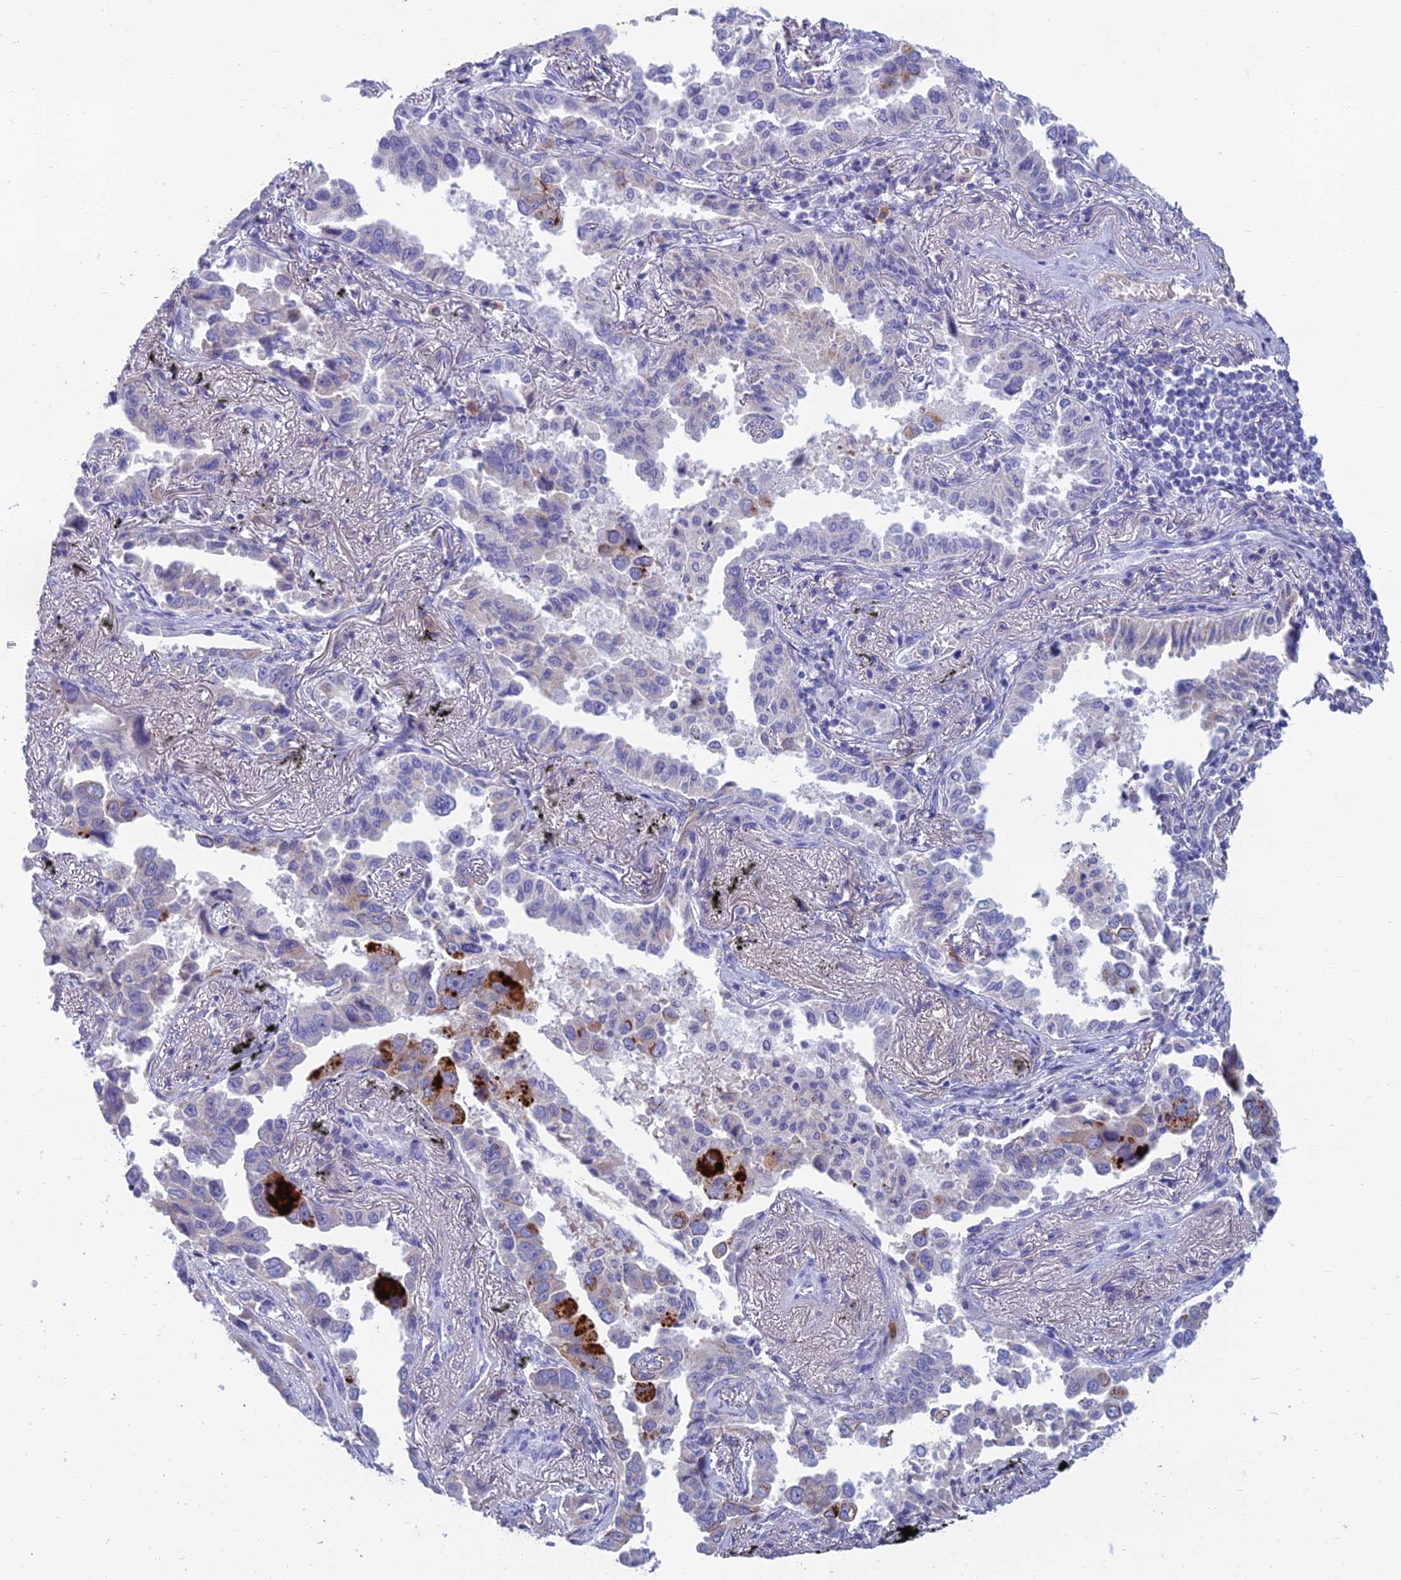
{"staining": {"intensity": "negative", "quantity": "none", "location": "none"}, "tissue": "lung cancer", "cell_type": "Tumor cells", "image_type": "cancer", "snomed": [{"axis": "morphology", "description": "Adenocarcinoma, NOS"}, {"axis": "topography", "description": "Lung"}], "caption": "DAB (3,3'-diaminobenzidine) immunohistochemical staining of adenocarcinoma (lung) displays no significant expression in tumor cells.", "gene": "SPTLC3", "patient": {"sex": "male", "age": 67}}